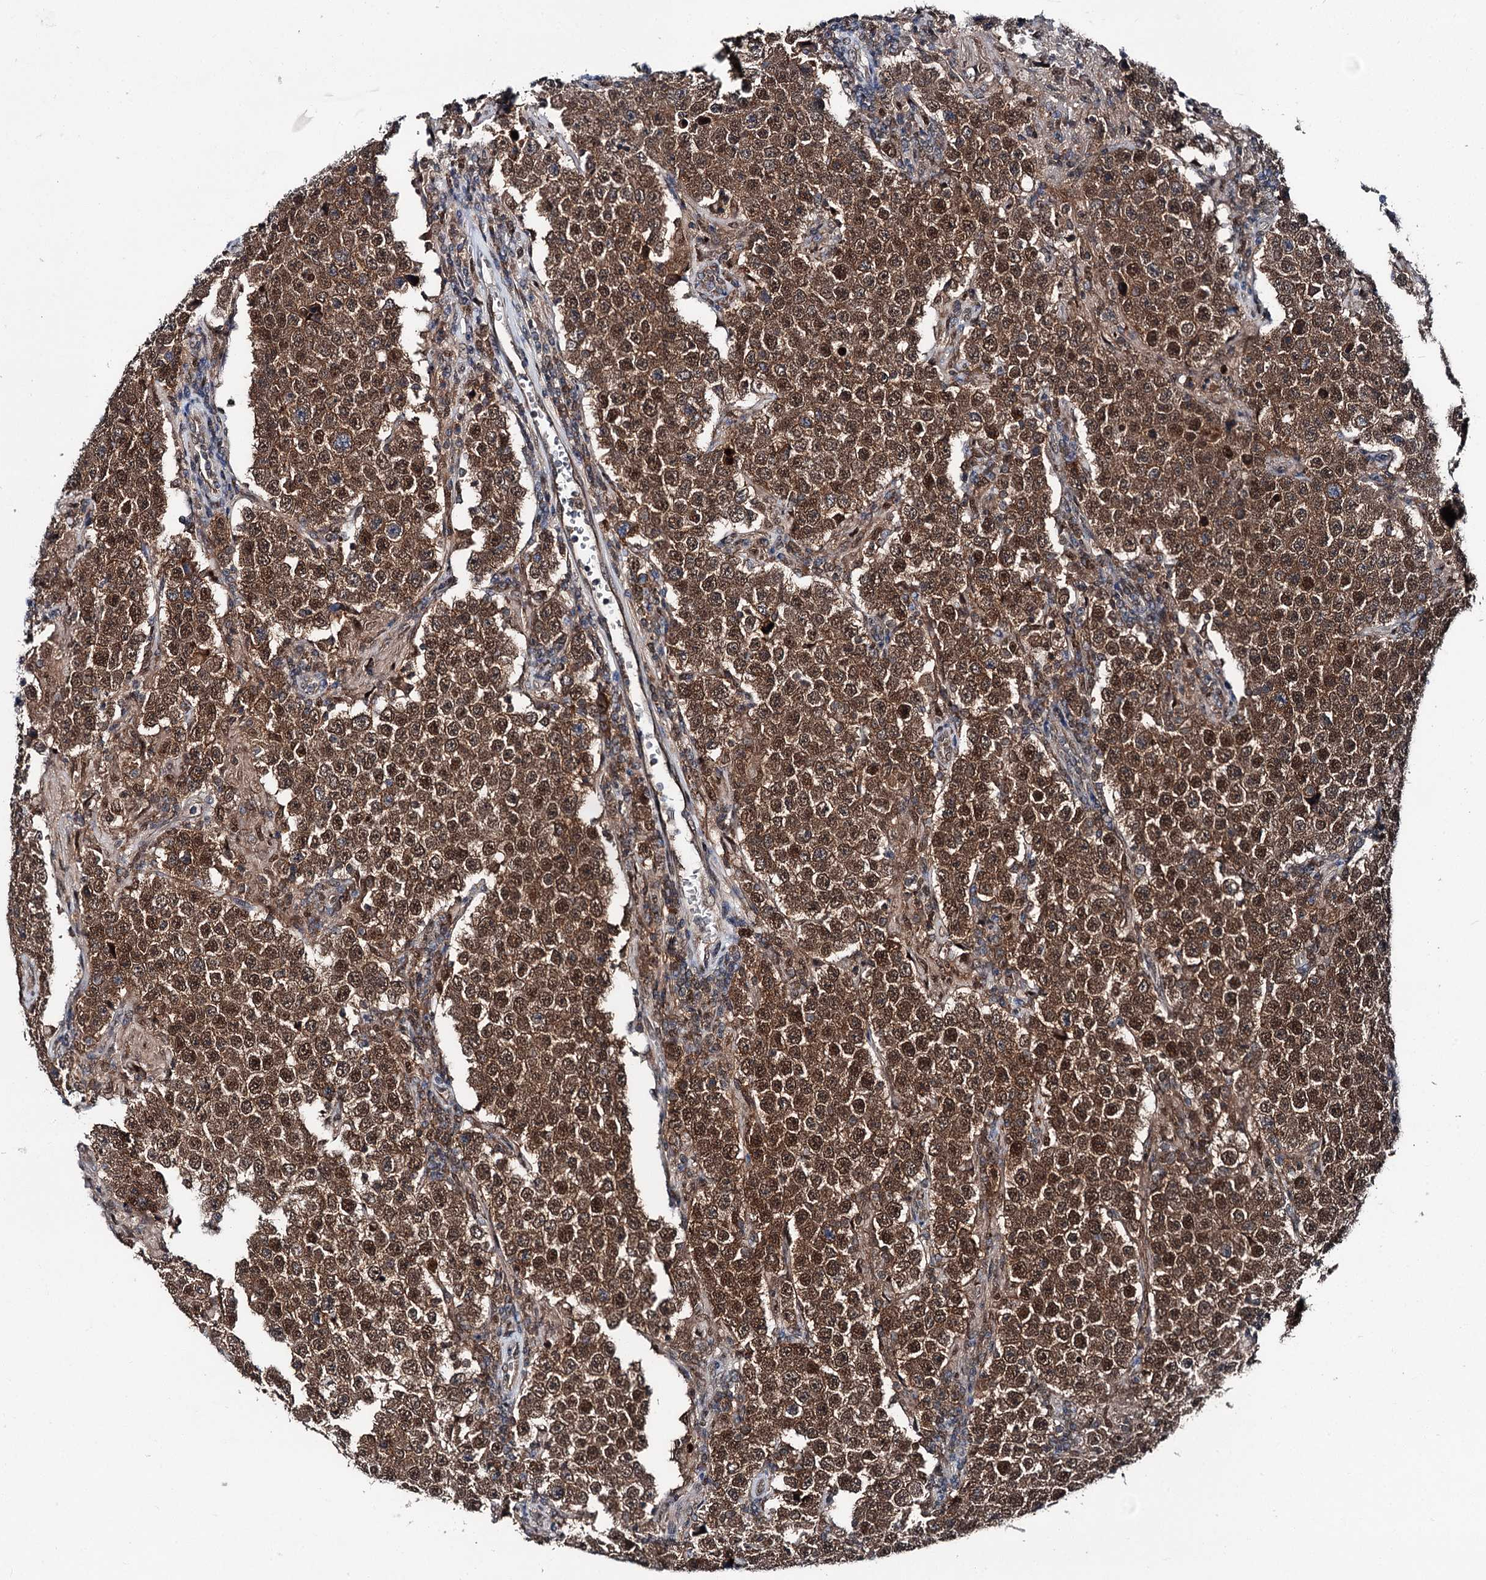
{"staining": {"intensity": "strong", "quantity": ">75%", "location": "cytoplasmic/membranous,nuclear"}, "tissue": "testis cancer", "cell_type": "Tumor cells", "image_type": "cancer", "snomed": [{"axis": "morphology", "description": "Normal tissue, NOS"}, {"axis": "morphology", "description": "Urothelial carcinoma, High grade"}, {"axis": "morphology", "description": "Seminoma, NOS"}, {"axis": "morphology", "description": "Carcinoma, Embryonal, NOS"}, {"axis": "topography", "description": "Urinary bladder"}, {"axis": "topography", "description": "Testis"}], "caption": "Protein expression analysis of human testis cancer (seminoma) reveals strong cytoplasmic/membranous and nuclear positivity in about >75% of tumor cells. (IHC, brightfield microscopy, high magnification).", "gene": "PSMD13", "patient": {"sex": "male", "age": 41}}